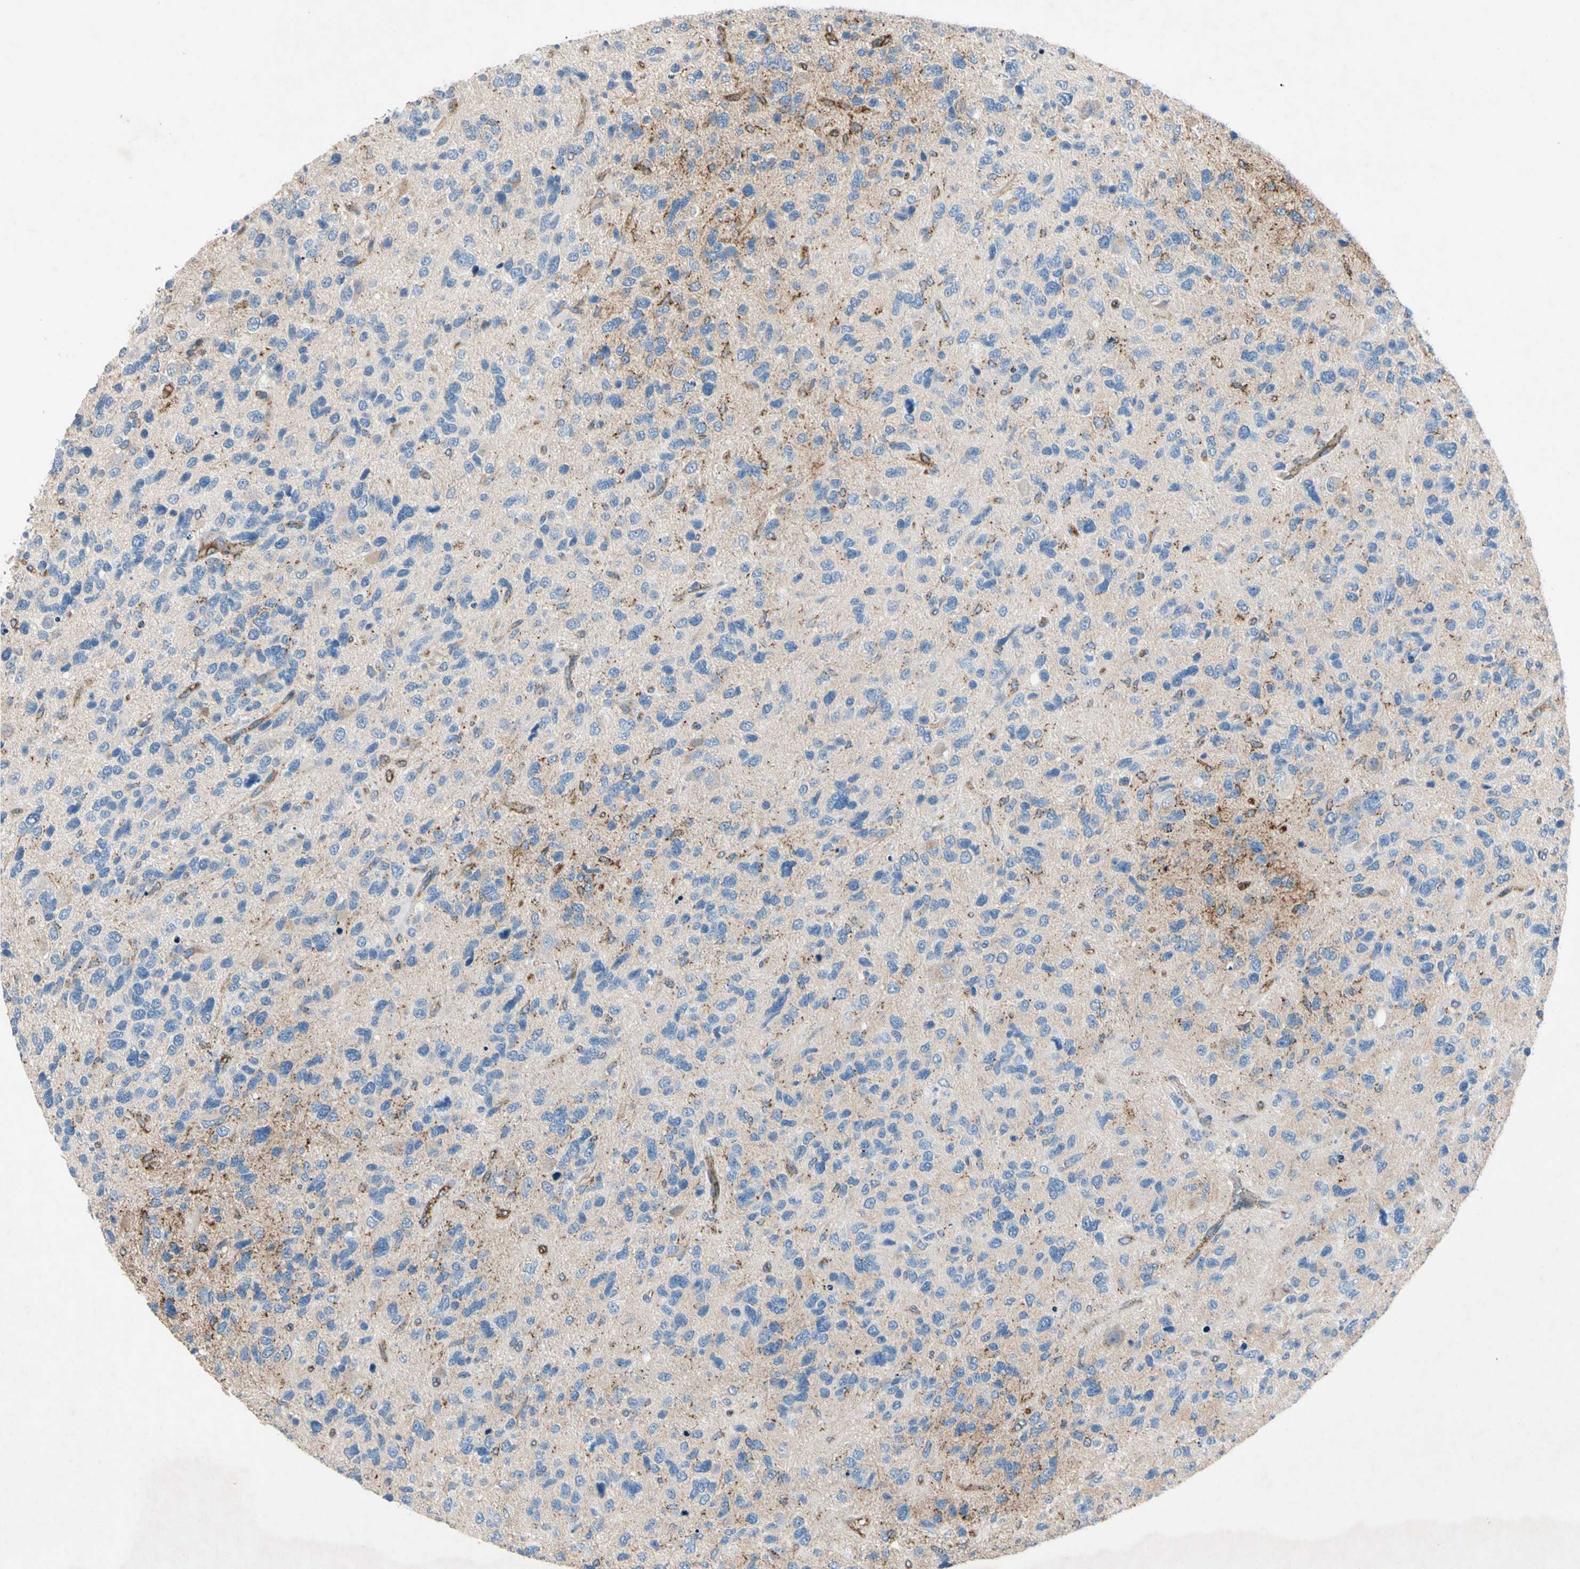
{"staining": {"intensity": "negative", "quantity": "none", "location": "none"}, "tissue": "glioma", "cell_type": "Tumor cells", "image_type": "cancer", "snomed": [{"axis": "morphology", "description": "Glioma, malignant, High grade"}, {"axis": "topography", "description": "Brain"}], "caption": "This is a micrograph of immunohistochemistry (IHC) staining of glioma, which shows no expression in tumor cells. Brightfield microscopy of IHC stained with DAB (3,3'-diaminobenzidine) (brown) and hematoxylin (blue), captured at high magnification.", "gene": "NDFIP2", "patient": {"sex": "female", "age": 58}}